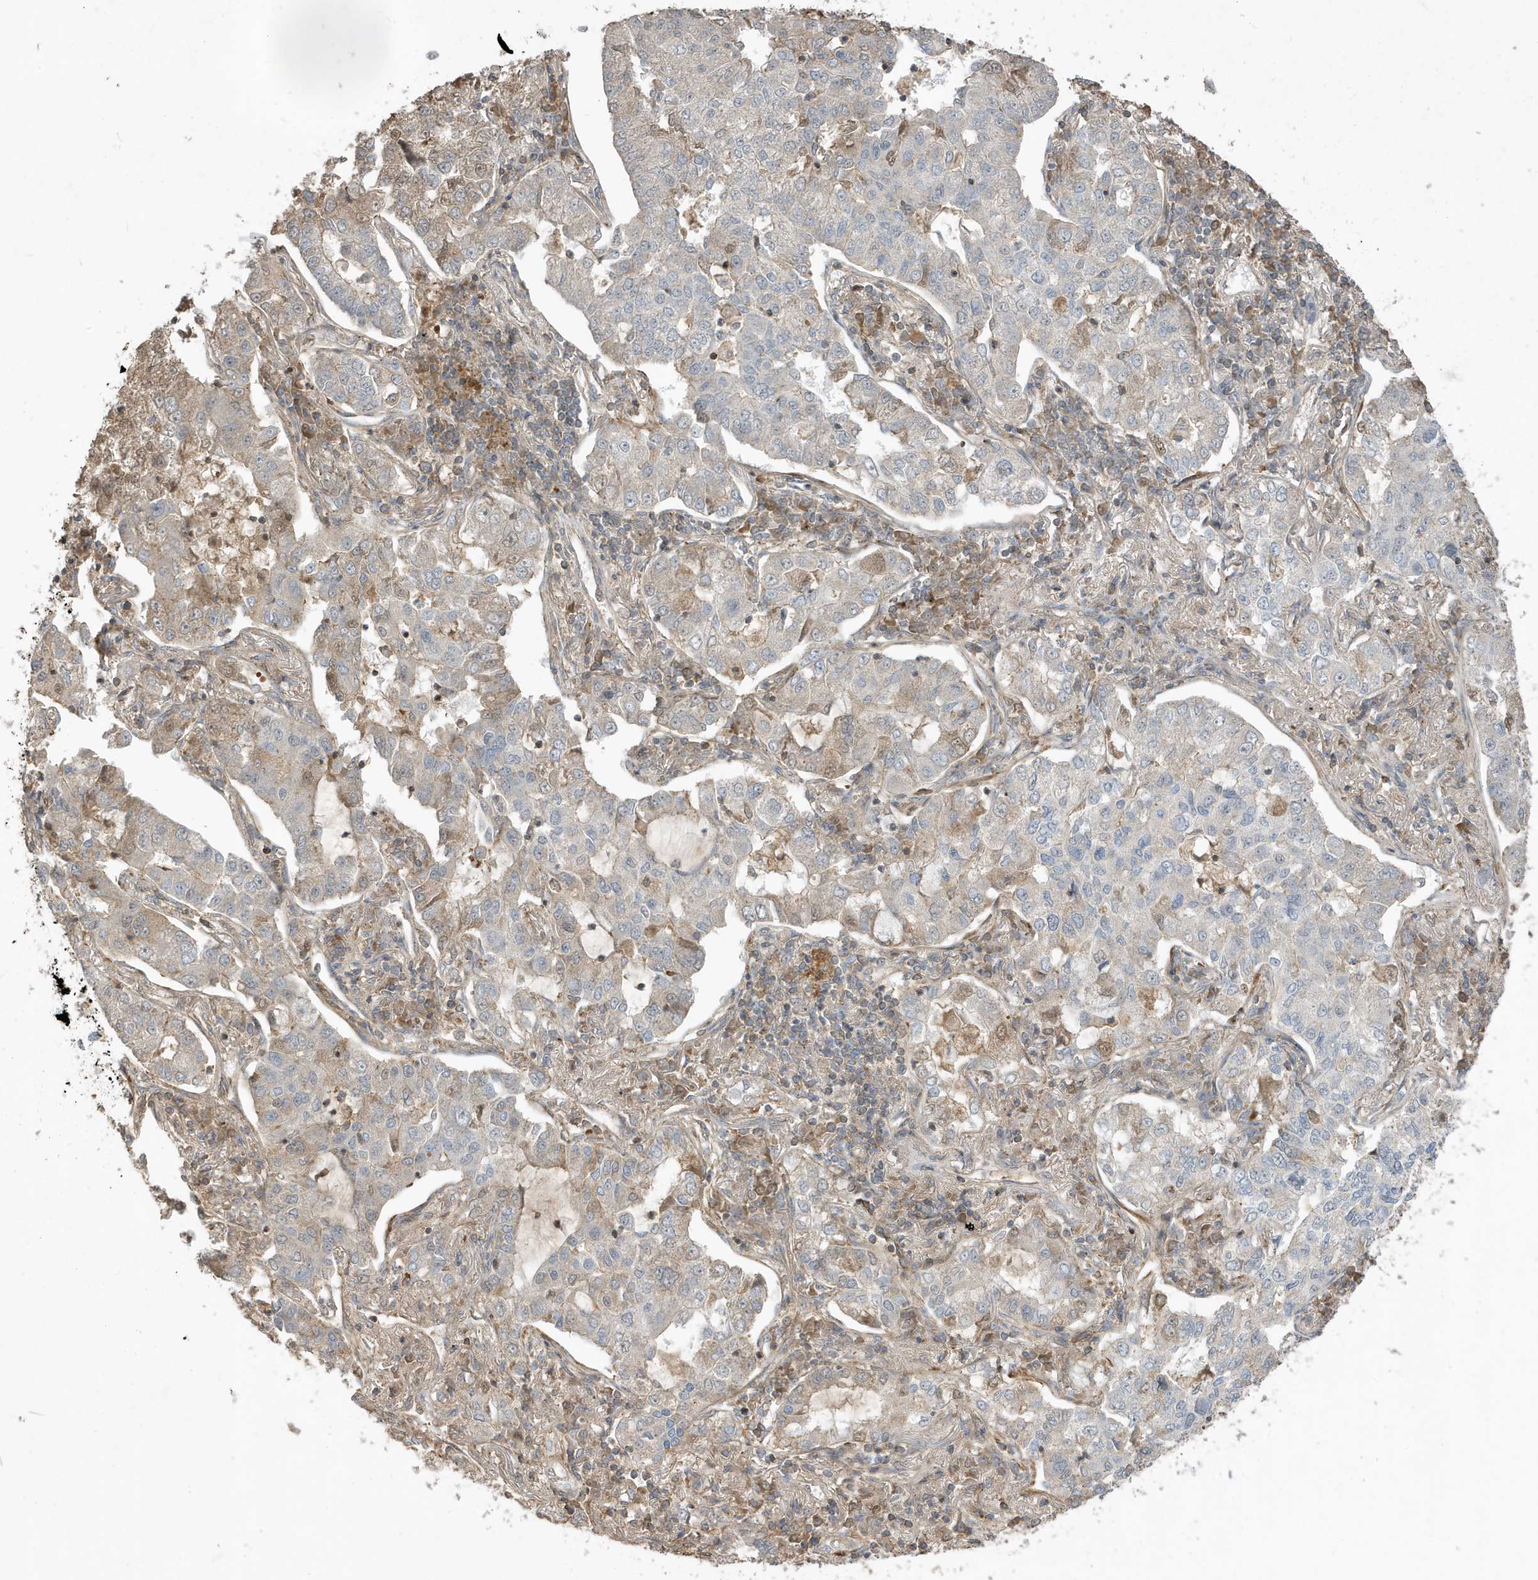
{"staining": {"intensity": "weak", "quantity": "25%-75%", "location": "cytoplasmic/membranous,nuclear"}, "tissue": "lung cancer", "cell_type": "Tumor cells", "image_type": "cancer", "snomed": [{"axis": "morphology", "description": "Adenocarcinoma, NOS"}, {"axis": "topography", "description": "Lung"}], "caption": "Approximately 25%-75% of tumor cells in adenocarcinoma (lung) reveal weak cytoplasmic/membranous and nuclear protein positivity as visualized by brown immunohistochemical staining.", "gene": "PRRT3", "patient": {"sex": "male", "age": 49}}